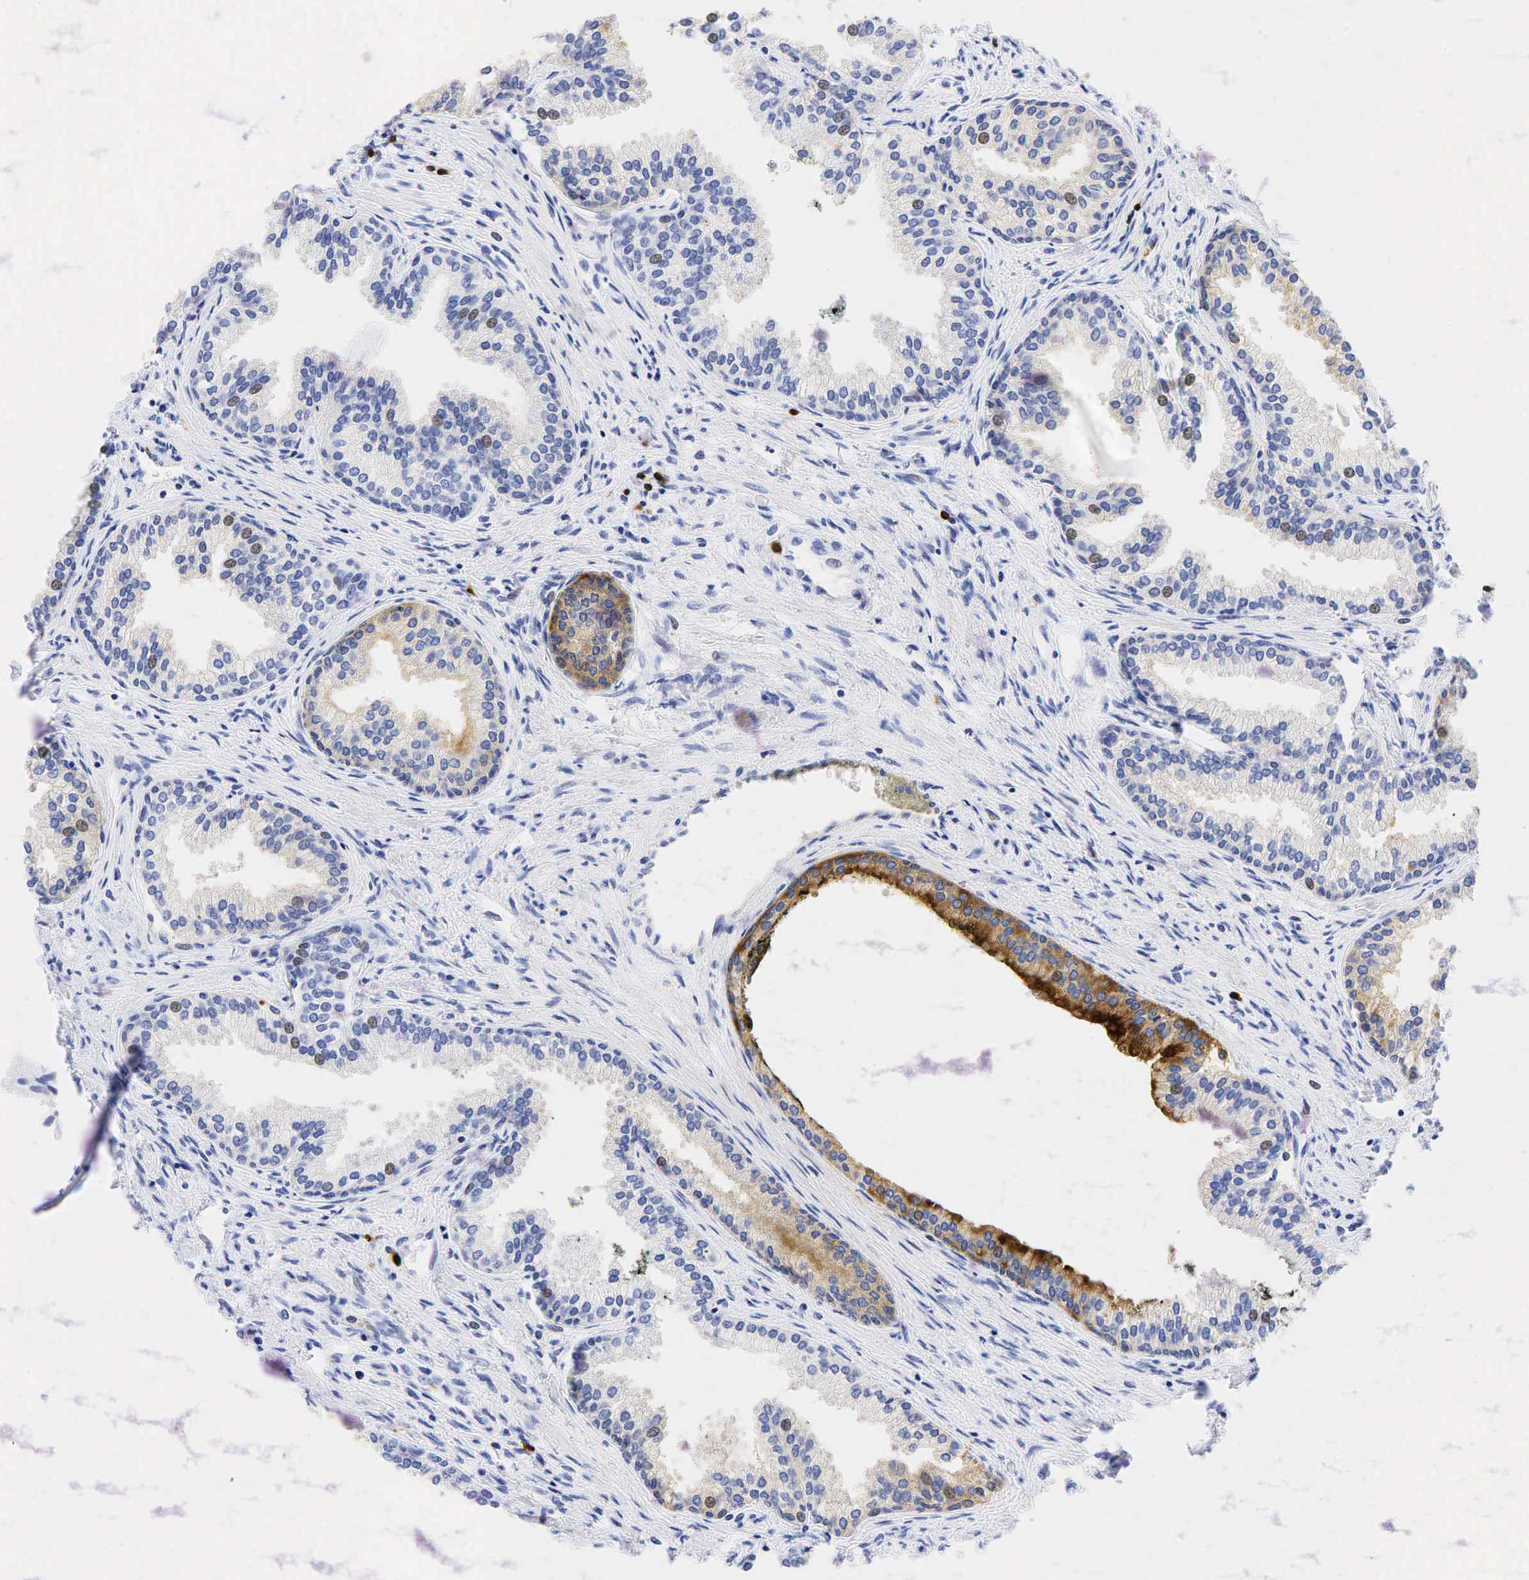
{"staining": {"intensity": "moderate", "quantity": "<25%", "location": "cytoplasmic/membranous,nuclear"}, "tissue": "prostate", "cell_type": "Glandular cells", "image_type": "normal", "snomed": [{"axis": "morphology", "description": "Normal tissue, NOS"}, {"axis": "topography", "description": "Prostate"}], "caption": "Normal prostate displays moderate cytoplasmic/membranous,nuclear expression in approximately <25% of glandular cells.", "gene": "CD79A", "patient": {"sex": "male", "age": 68}}